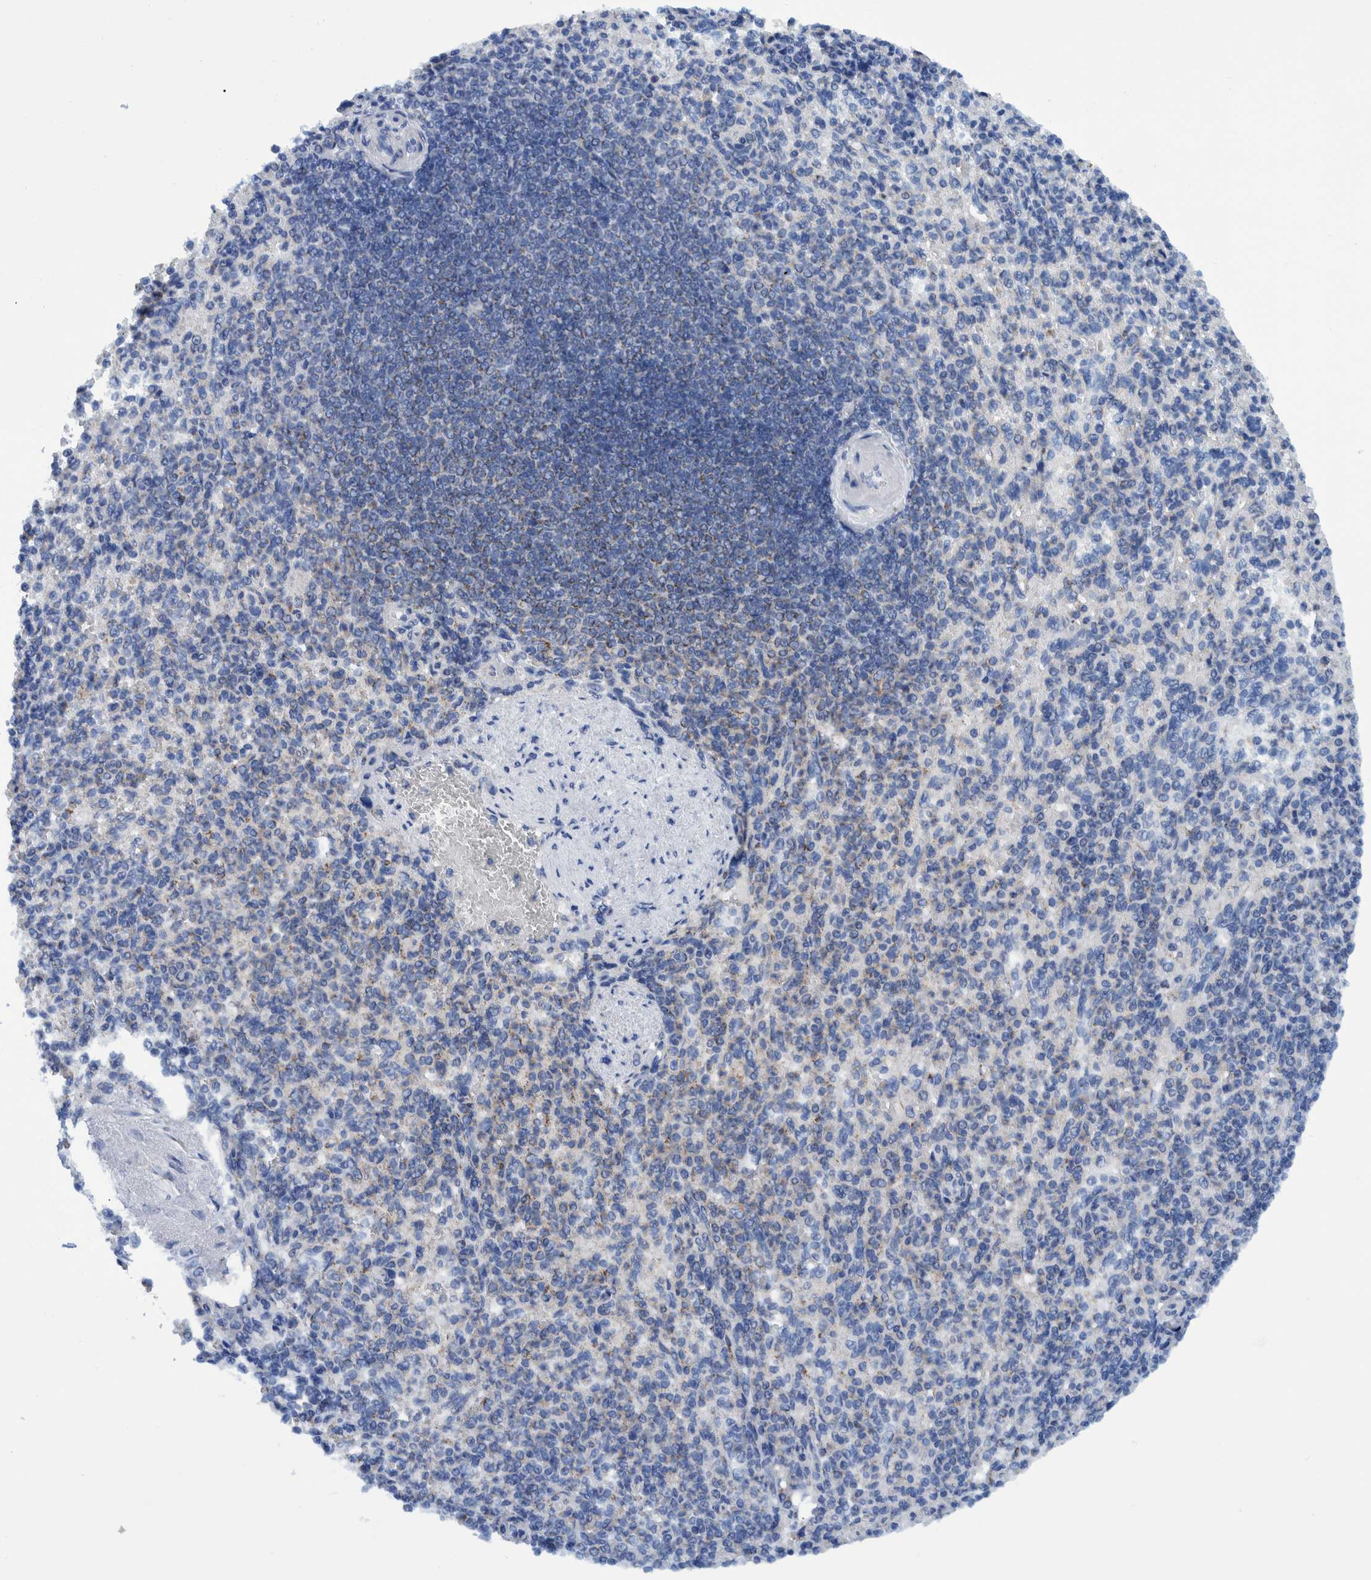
{"staining": {"intensity": "moderate", "quantity": "<25%", "location": "cytoplasmic/membranous"}, "tissue": "spleen", "cell_type": "Cells in red pulp", "image_type": "normal", "snomed": [{"axis": "morphology", "description": "Normal tissue, NOS"}, {"axis": "topography", "description": "Spleen"}], "caption": "Spleen stained with a brown dye demonstrates moderate cytoplasmic/membranous positive staining in about <25% of cells in red pulp.", "gene": "BZW2", "patient": {"sex": "female", "age": 74}}